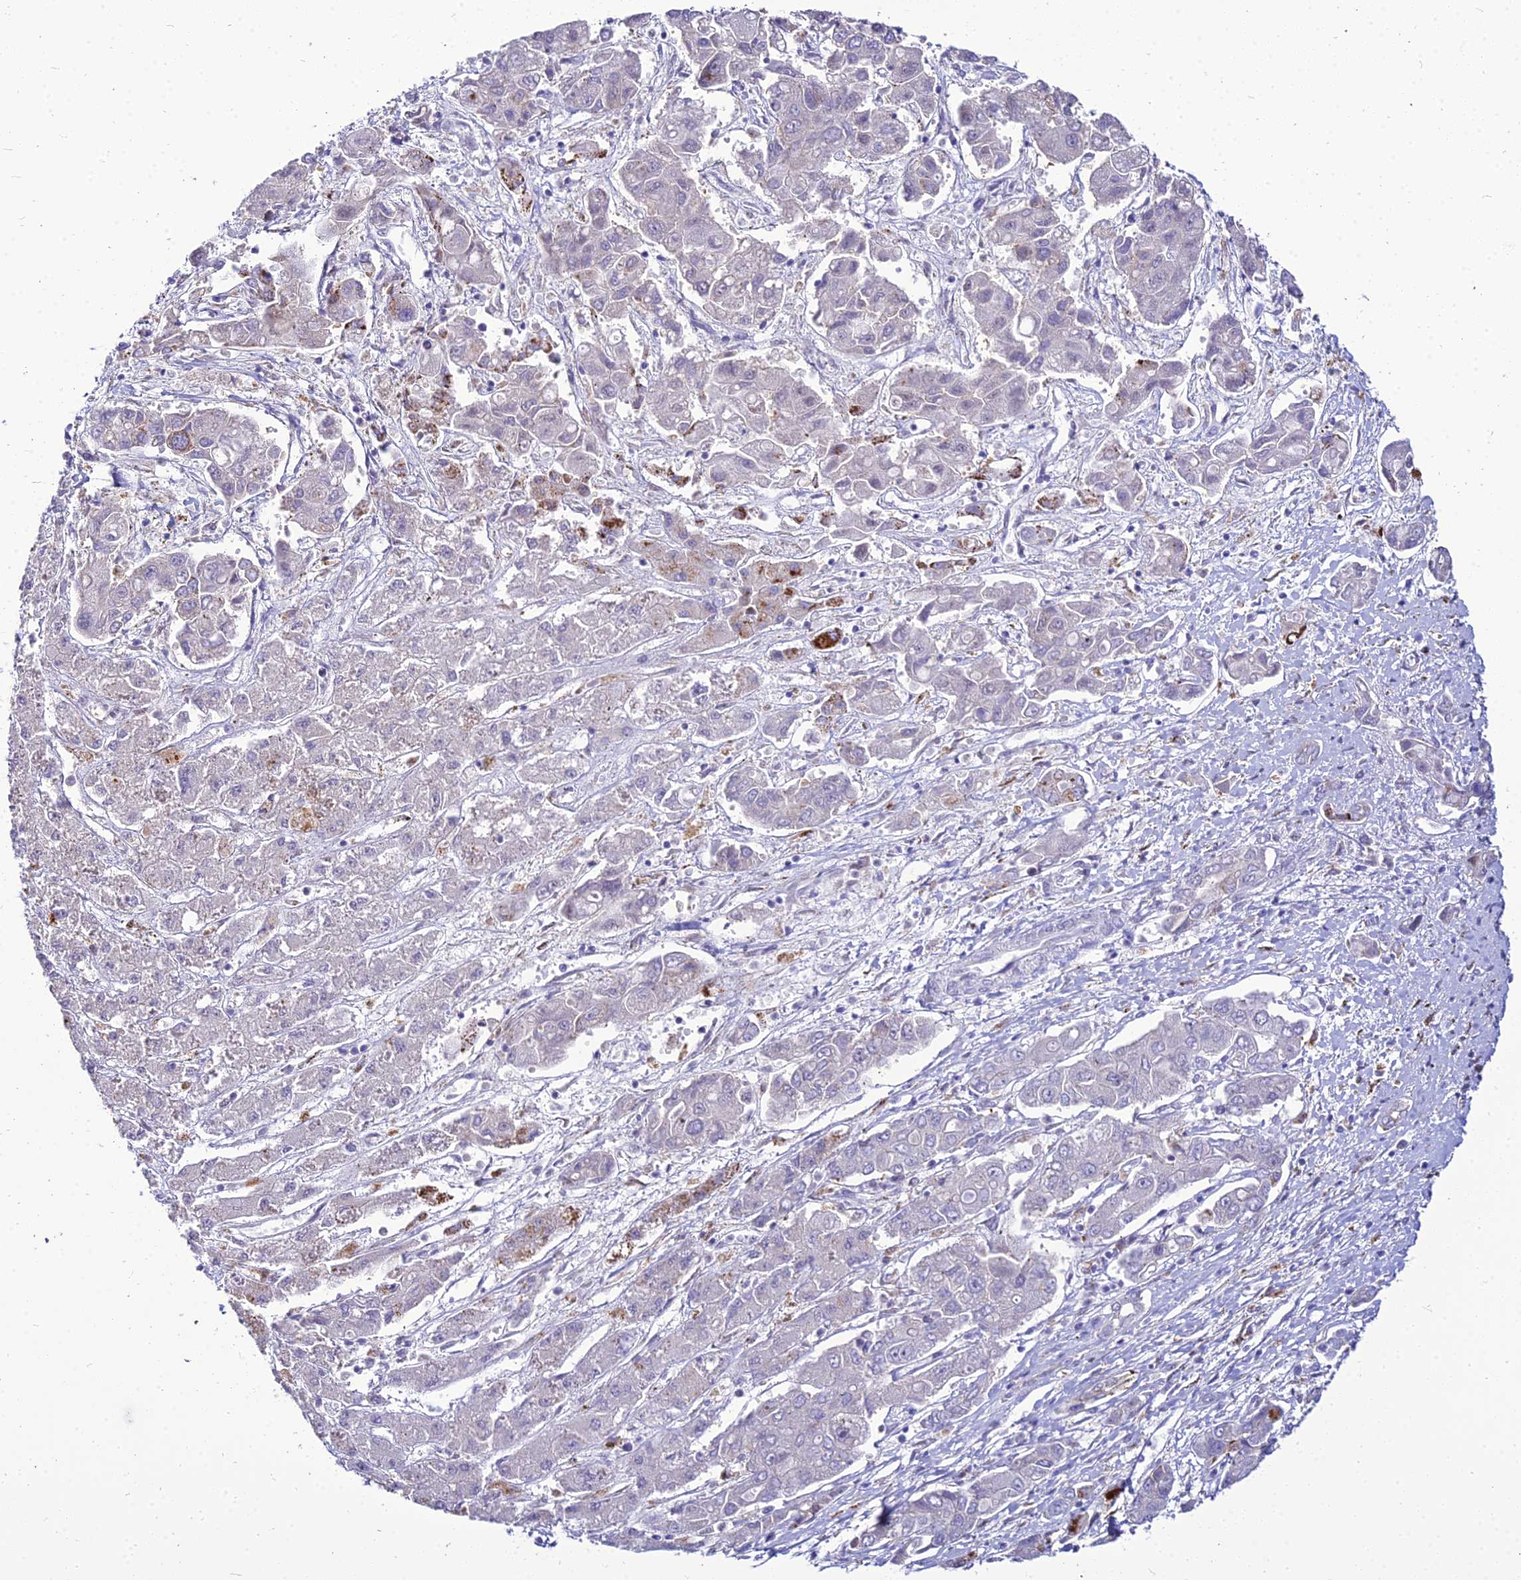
{"staining": {"intensity": "moderate", "quantity": "<25%", "location": "cytoplasmic/membranous"}, "tissue": "liver cancer", "cell_type": "Tumor cells", "image_type": "cancer", "snomed": [{"axis": "morphology", "description": "Cholangiocarcinoma"}, {"axis": "topography", "description": "Liver"}], "caption": "There is low levels of moderate cytoplasmic/membranous expression in tumor cells of cholangiocarcinoma (liver), as demonstrated by immunohistochemical staining (brown color).", "gene": "C6orf163", "patient": {"sex": "male", "age": 67}}